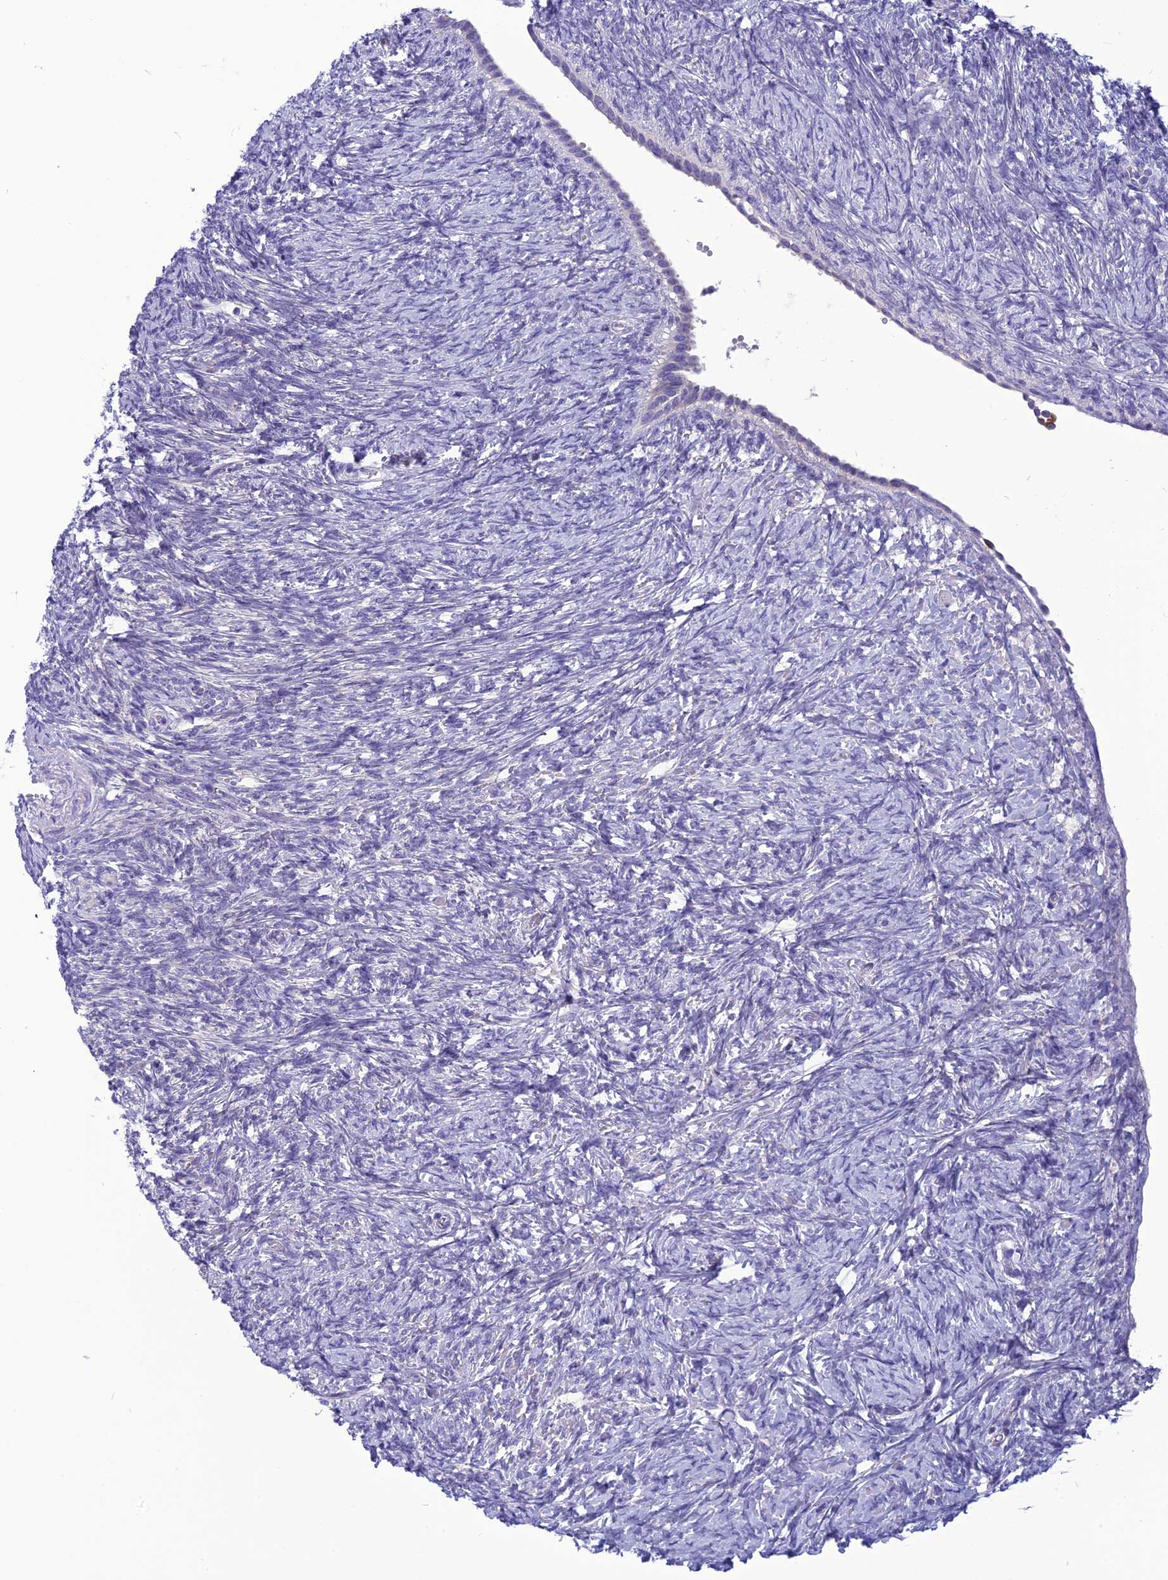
{"staining": {"intensity": "negative", "quantity": "none", "location": "none"}, "tissue": "ovary", "cell_type": "Follicle cells", "image_type": "normal", "snomed": [{"axis": "morphology", "description": "Normal tissue, NOS"}, {"axis": "topography", "description": "Ovary"}], "caption": "This photomicrograph is of benign ovary stained with immunohistochemistry (IHC) to label a protein in brown with the nuclei are counter-stained blue. There is no staining in follicle cells.", "gene": "BBS2", "patient": {"sex": "female", "age": 41}}